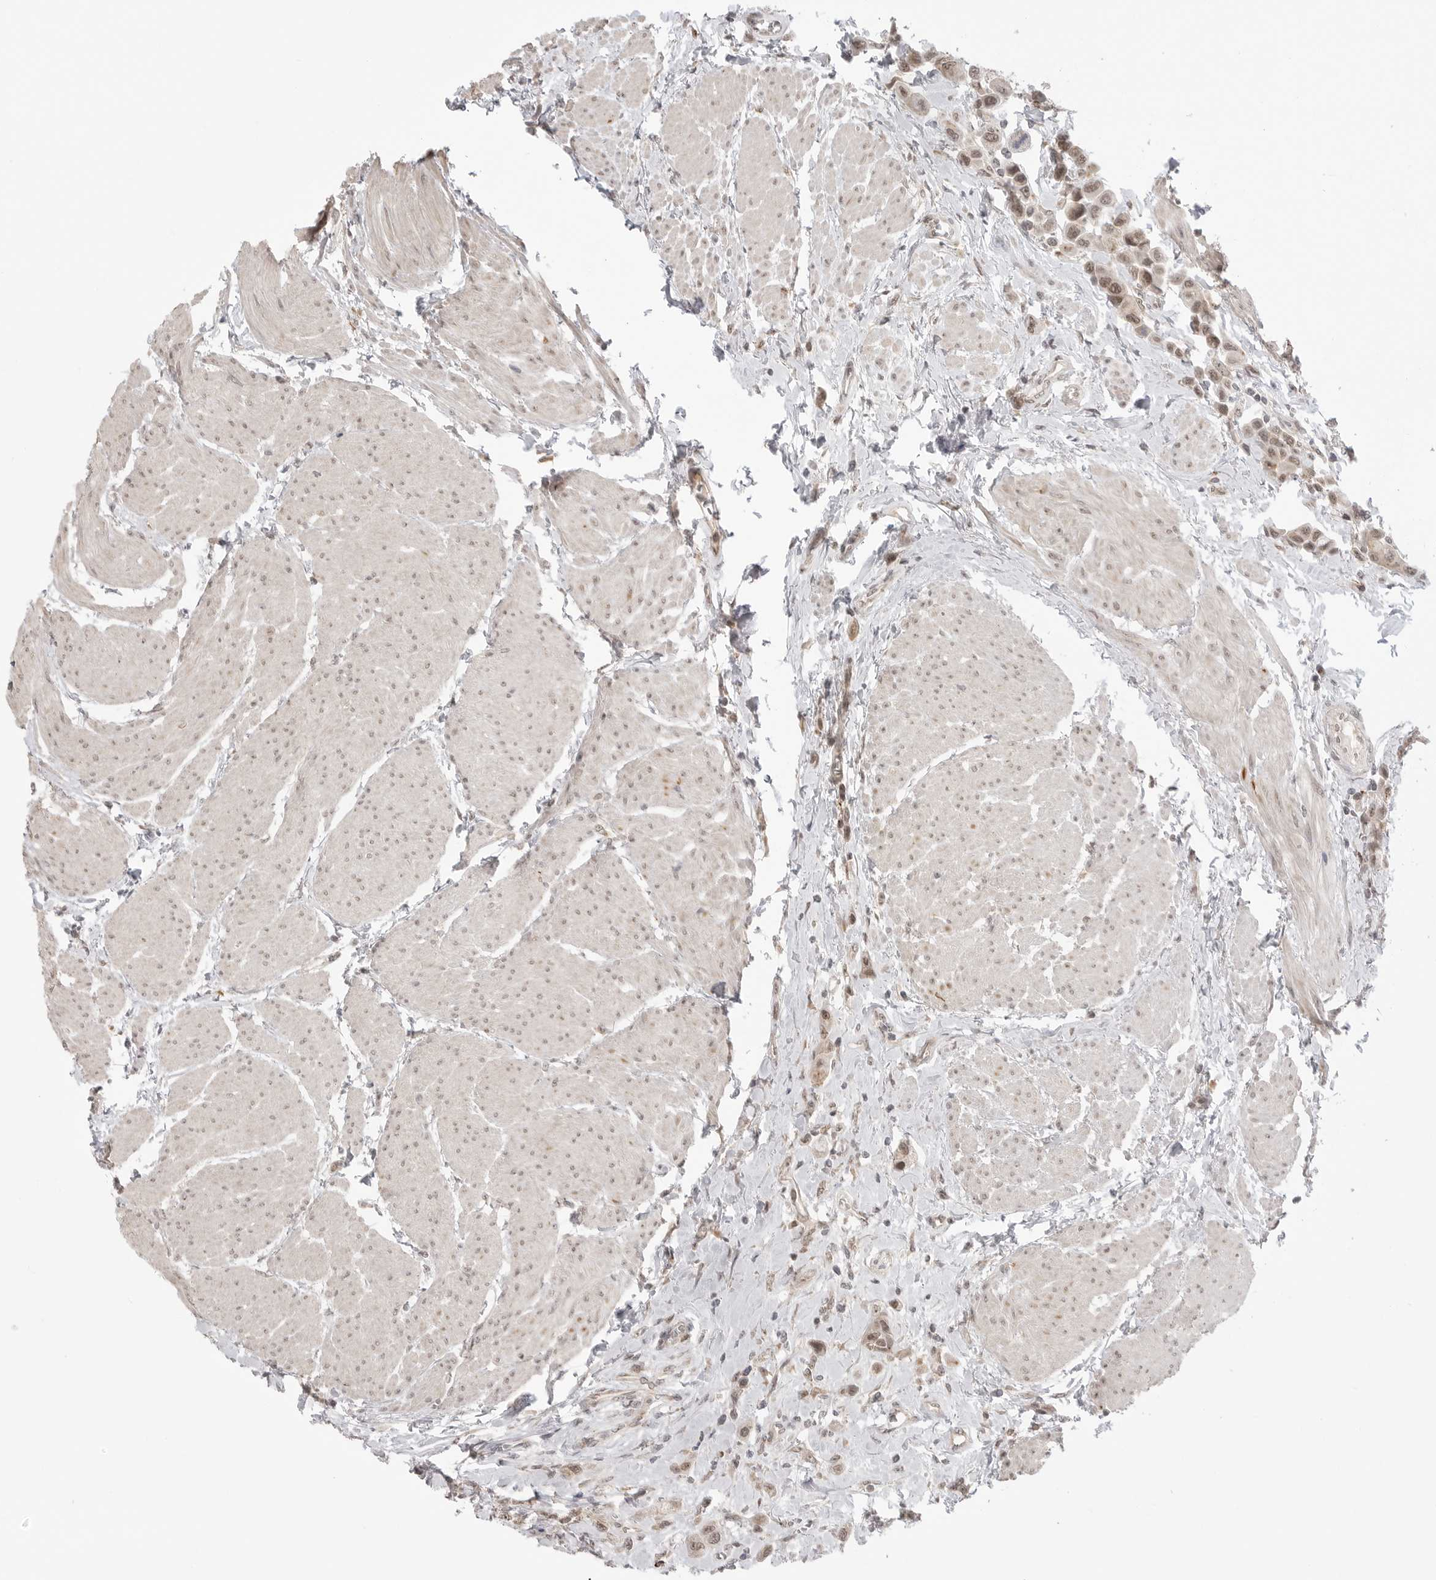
{"staining": {"intensity": "moderate", "quantity": ">75%", "location": "nuclear"}, "tissue": "urothelial cancer", "cell_type": "Tumor cells", "image_type": "cancer", "snomed": [{"axis": "morphology", "description": "Urothelial carcinoma, High grade"}, {"axis": "topography", "description": "Urinary bladder"}], "caption": "Tumor cells demonstrate medium levels of moderate nuclear positivity in approximately >75% of cells in human urothelial carcinoma (high-grade).", "gene": "KALRN", "patient": {"sex": "male", "age": 50}}